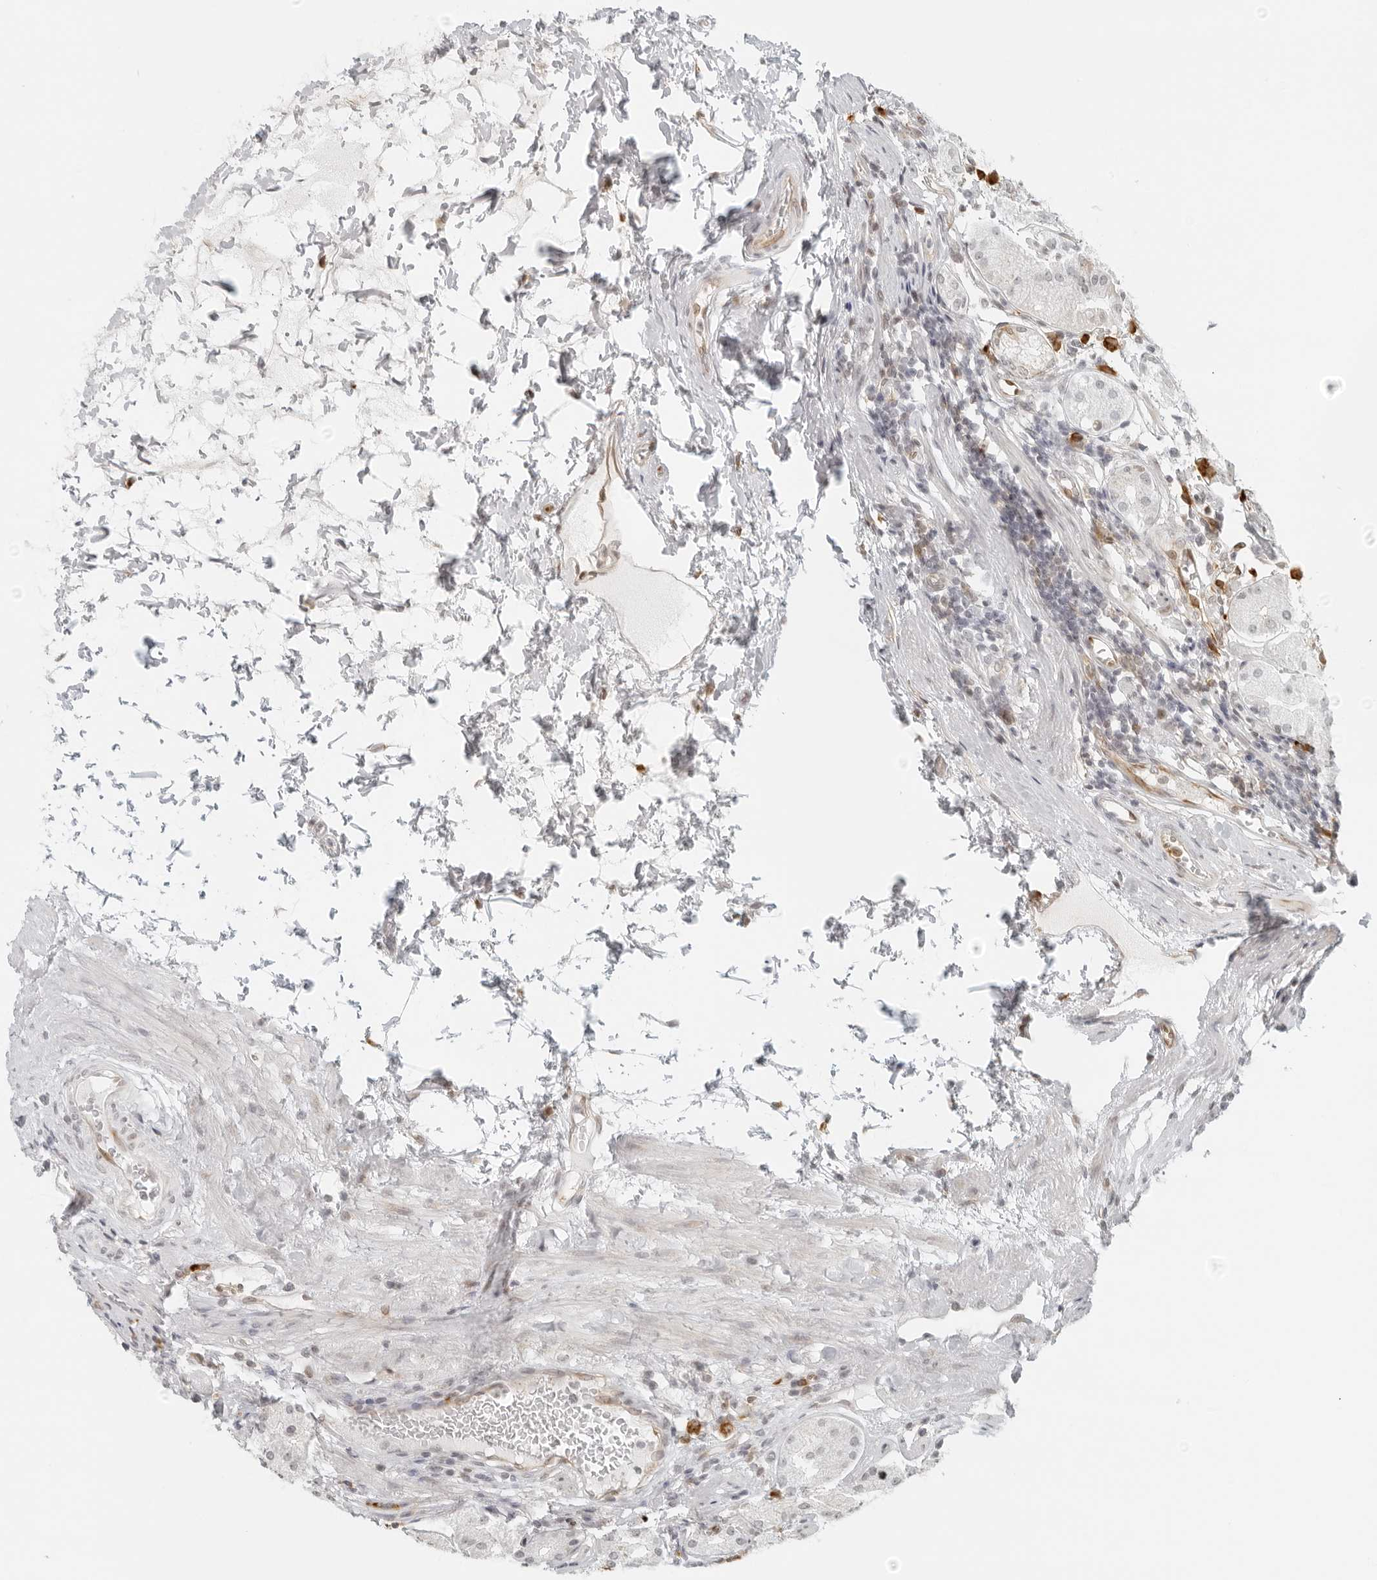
{"staining": {"intensity": "moderate", "quantity": "25%-75%", "location": "cytoplasmic/membranous"}, "tissue": "stomach", "cell_type": "Glandular cells", "image_type": "normal", "snomed": [{"axis": "morphology", "description": "Normal tissue, NOS"}, {"axis": "topography", "description": "Stomach, lower"}], "caption": "A high-resolution image shows immunohistochemistry staining of unremarkable stomach, which demonstrates moderate cytoplasmic/membranous staining in about 25%-75% of glandular cells.", "gene": "EIF4G1", "patient": {"sex": "female", "age": 56}}